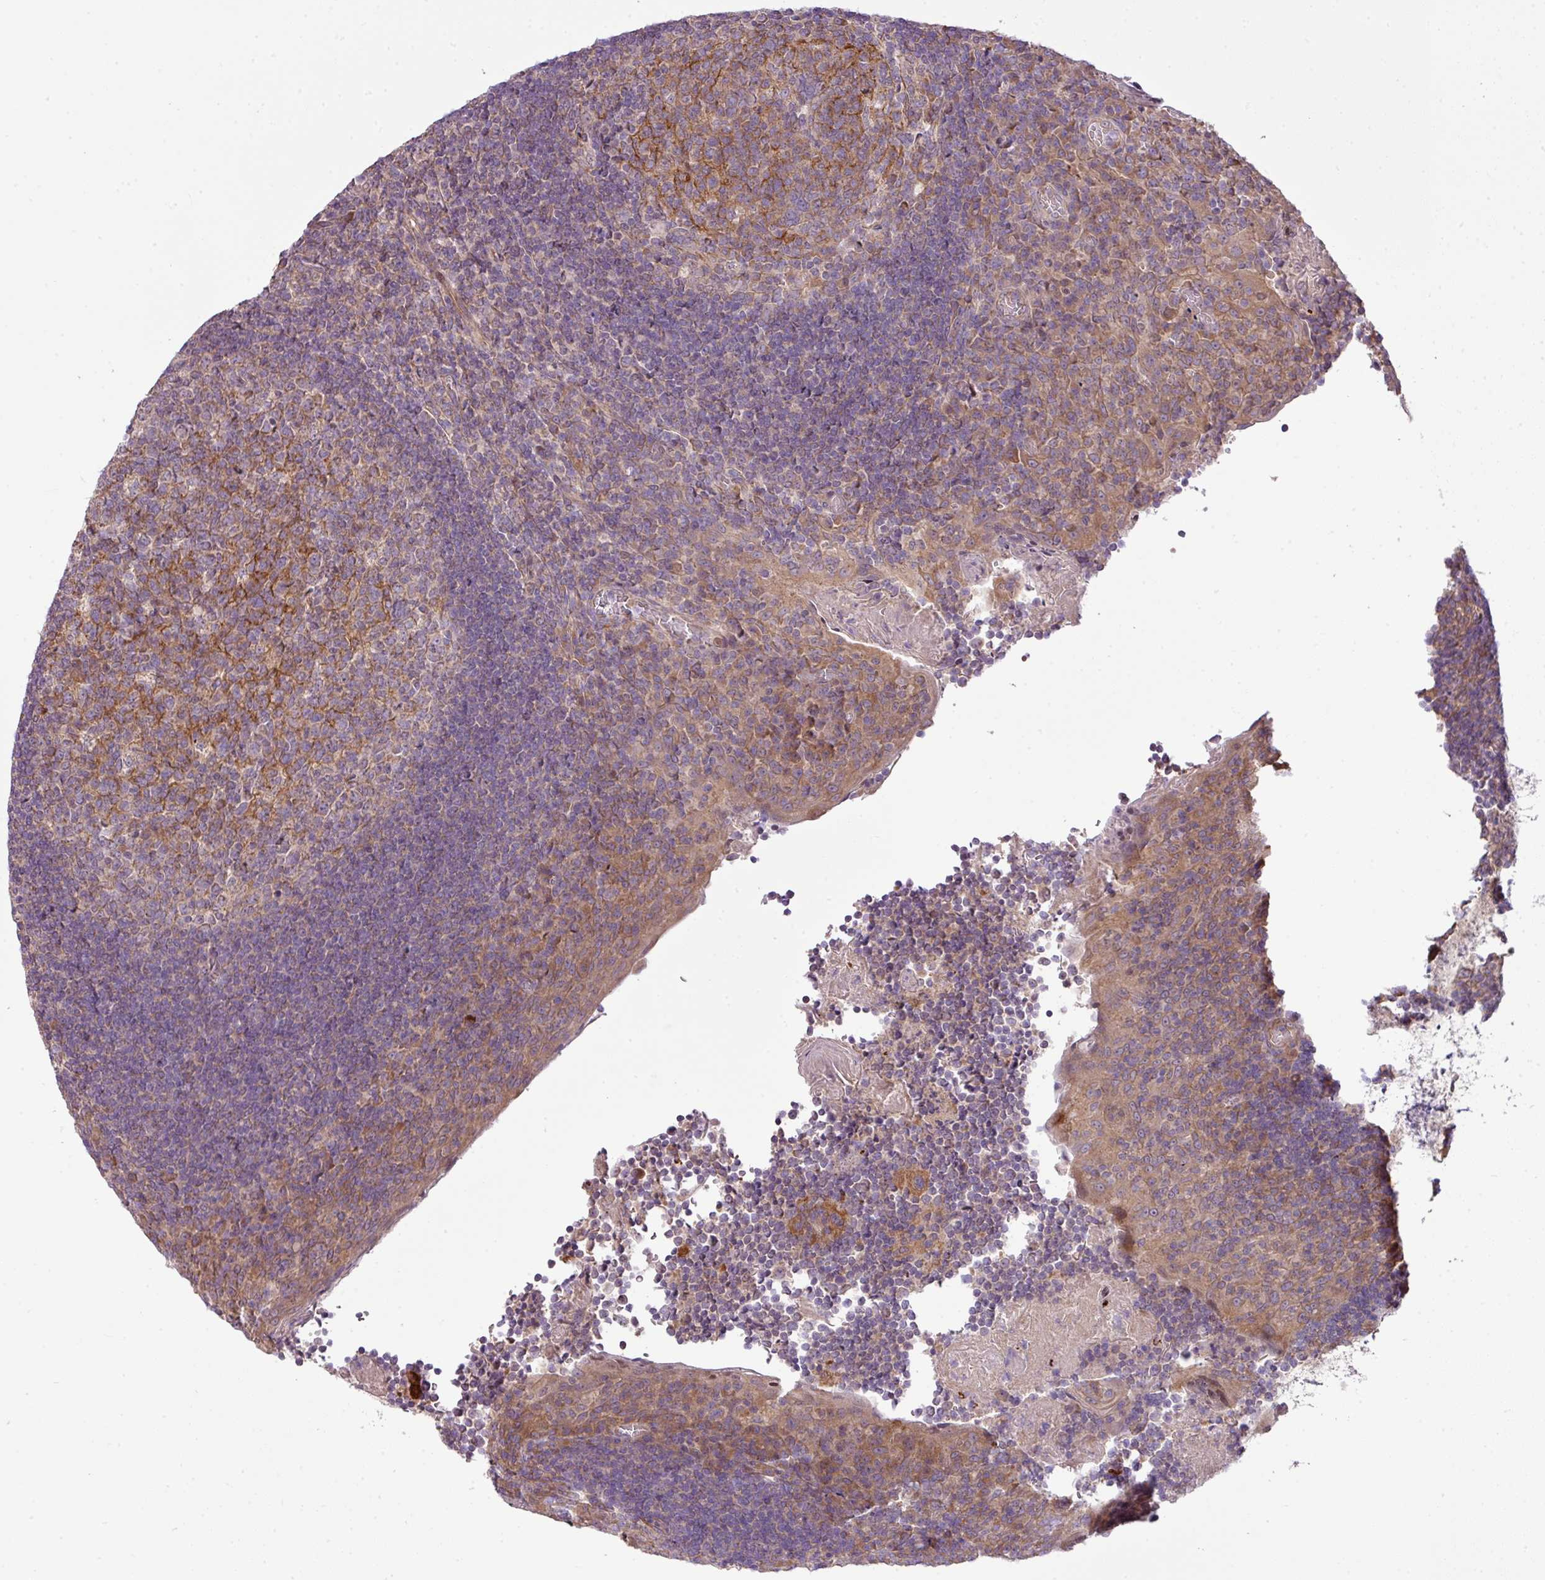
{"staining": {"intensity": "moderate", "quantity": "<25%", "location": "cytoplasmic/membranous"}, "tissue": "tonsil", "cell_type": "Germinal center cells", "image_type": "normal", "snomed": [{"axis": "morphology", "description": "Normal tissue, NOS"}, {"axis": "topography", "description": "Tonsil"}], "caption": "Immunohistochemistry (IHC) of unremarkable tonsil displays low levels of moderate cytoplasmic/membranous staining in about <25% of germinal center cells. (DAB (3,3'-diaminobenzidine) IHC with brightfield microscopy, high magnification).", "gene": "COX18", "patient": {"sex": "male", "age": 17}}